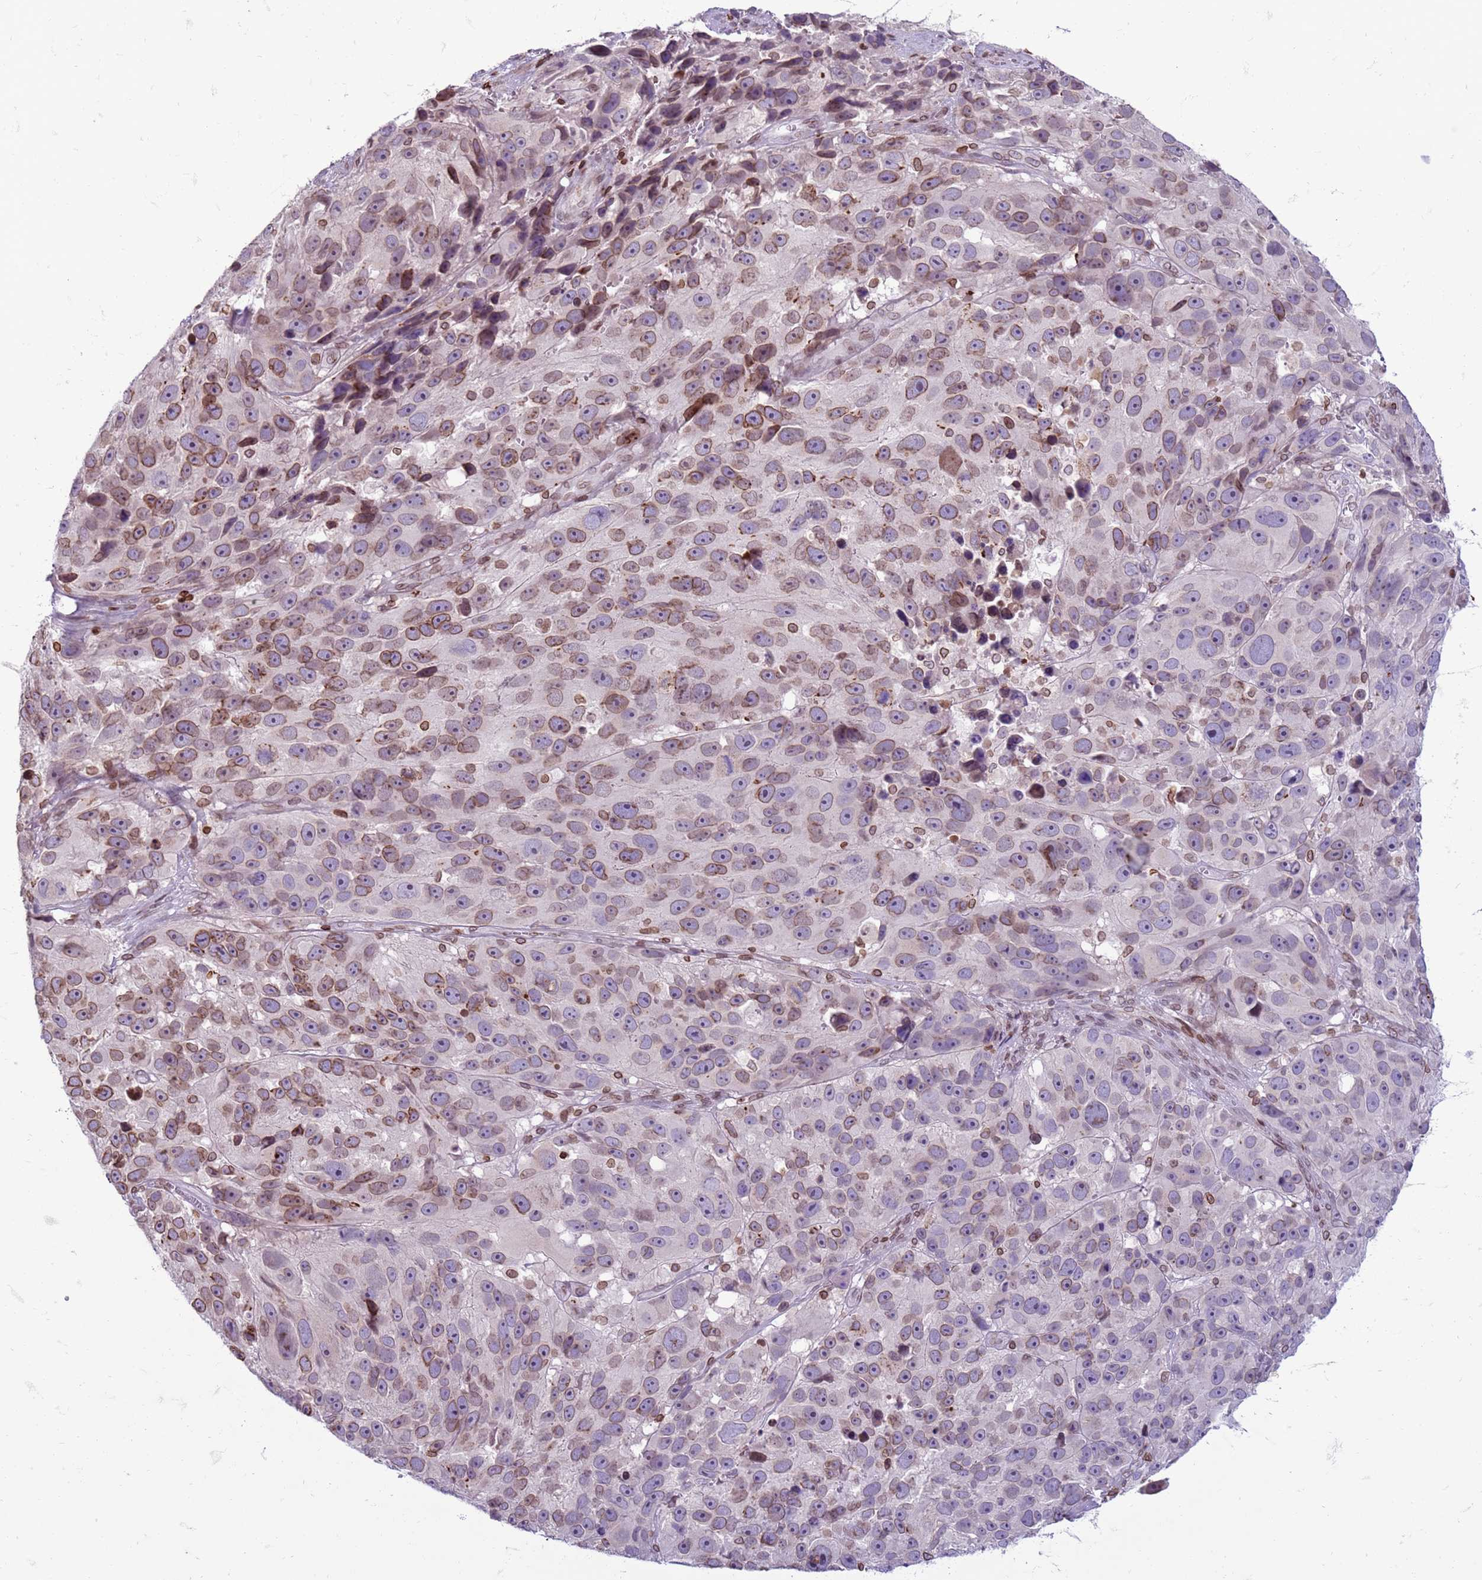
{"staining": {"intensity": "moderate", "quantity": "25%-75%", "location": "cytoplasmic/membranous,nuclear"}, "tissue": "melanoma", "cell_type": "Tumor cells", "image_type": "cancer", "snomed": [{"axis": "morphology", "description": "Malignant melanoma, NOS"}, {"axis": "topography", "description": "Skin"}], "caption": "Melanoma stained with DAB (3,3'-diaminobenzidine) IHC exhibits medium levels of moderate cytoplasmic/membranous and nuclear positivity in approximately 25%-75% of tumor cells.", "gene": "METTL25B", "patient": {"sex": "male", "age": 84}}